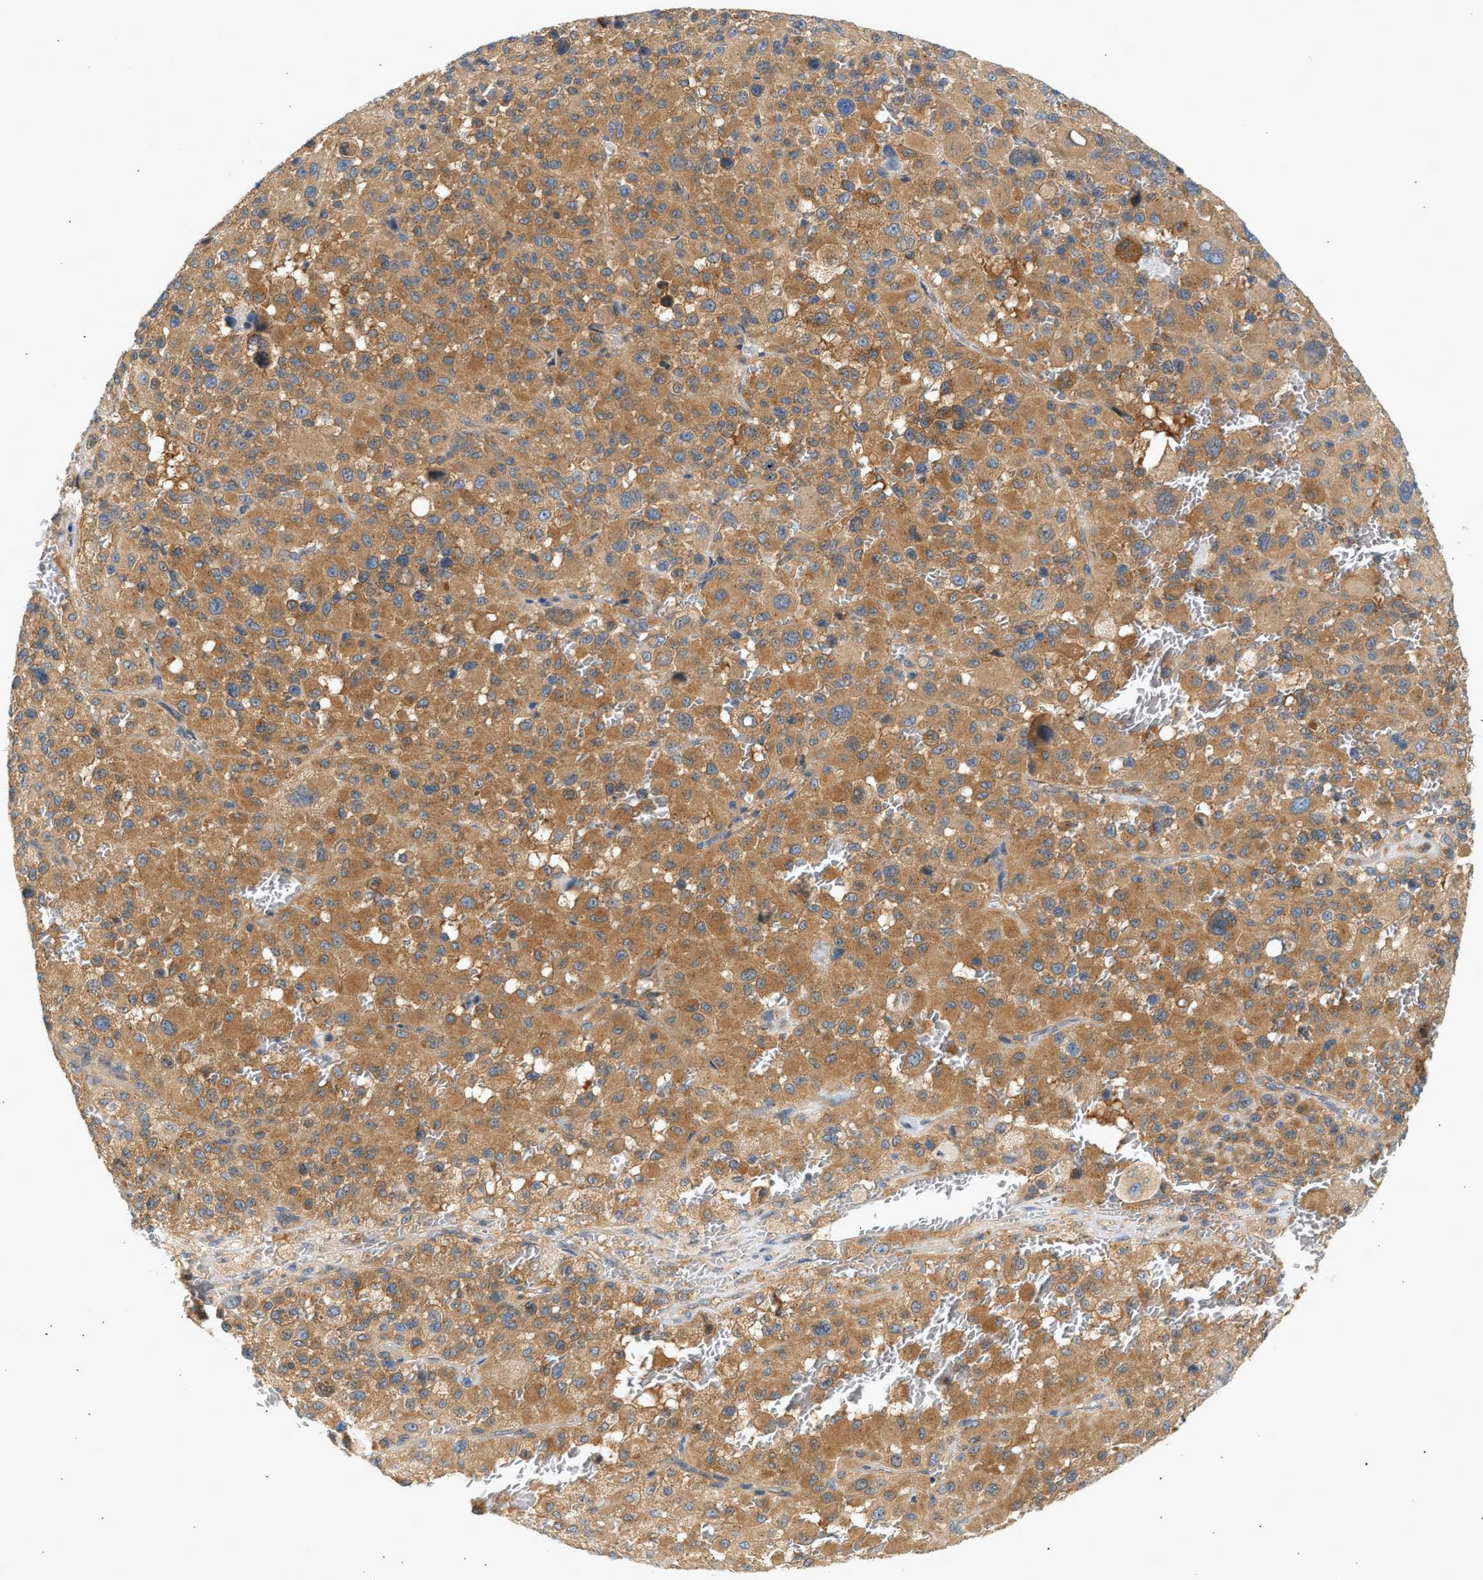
{"staining": {"intensity": "moderate", "quantity": ">75%", "location": "cytoplasmic/membranous"}, "tissue": "melanoma", "cell_type": "Tumor cells", "image_type": "cancer", "snomed": [{"axis": "morphology", "description": "Malignant melanoma, Metastatic site"}, {"axis": "topography", "description": "Skin"}], "caption": "High-power microscopy captured an immunohistochemistry (IHC) micrograph of malignant melanoma (metastatic site), revealing moderate cytoplasmic/membranous staining in about >75% of tumor cells.", "gene": "PAFAH1B1", "patient": {"sex": "female", "age": 74}}